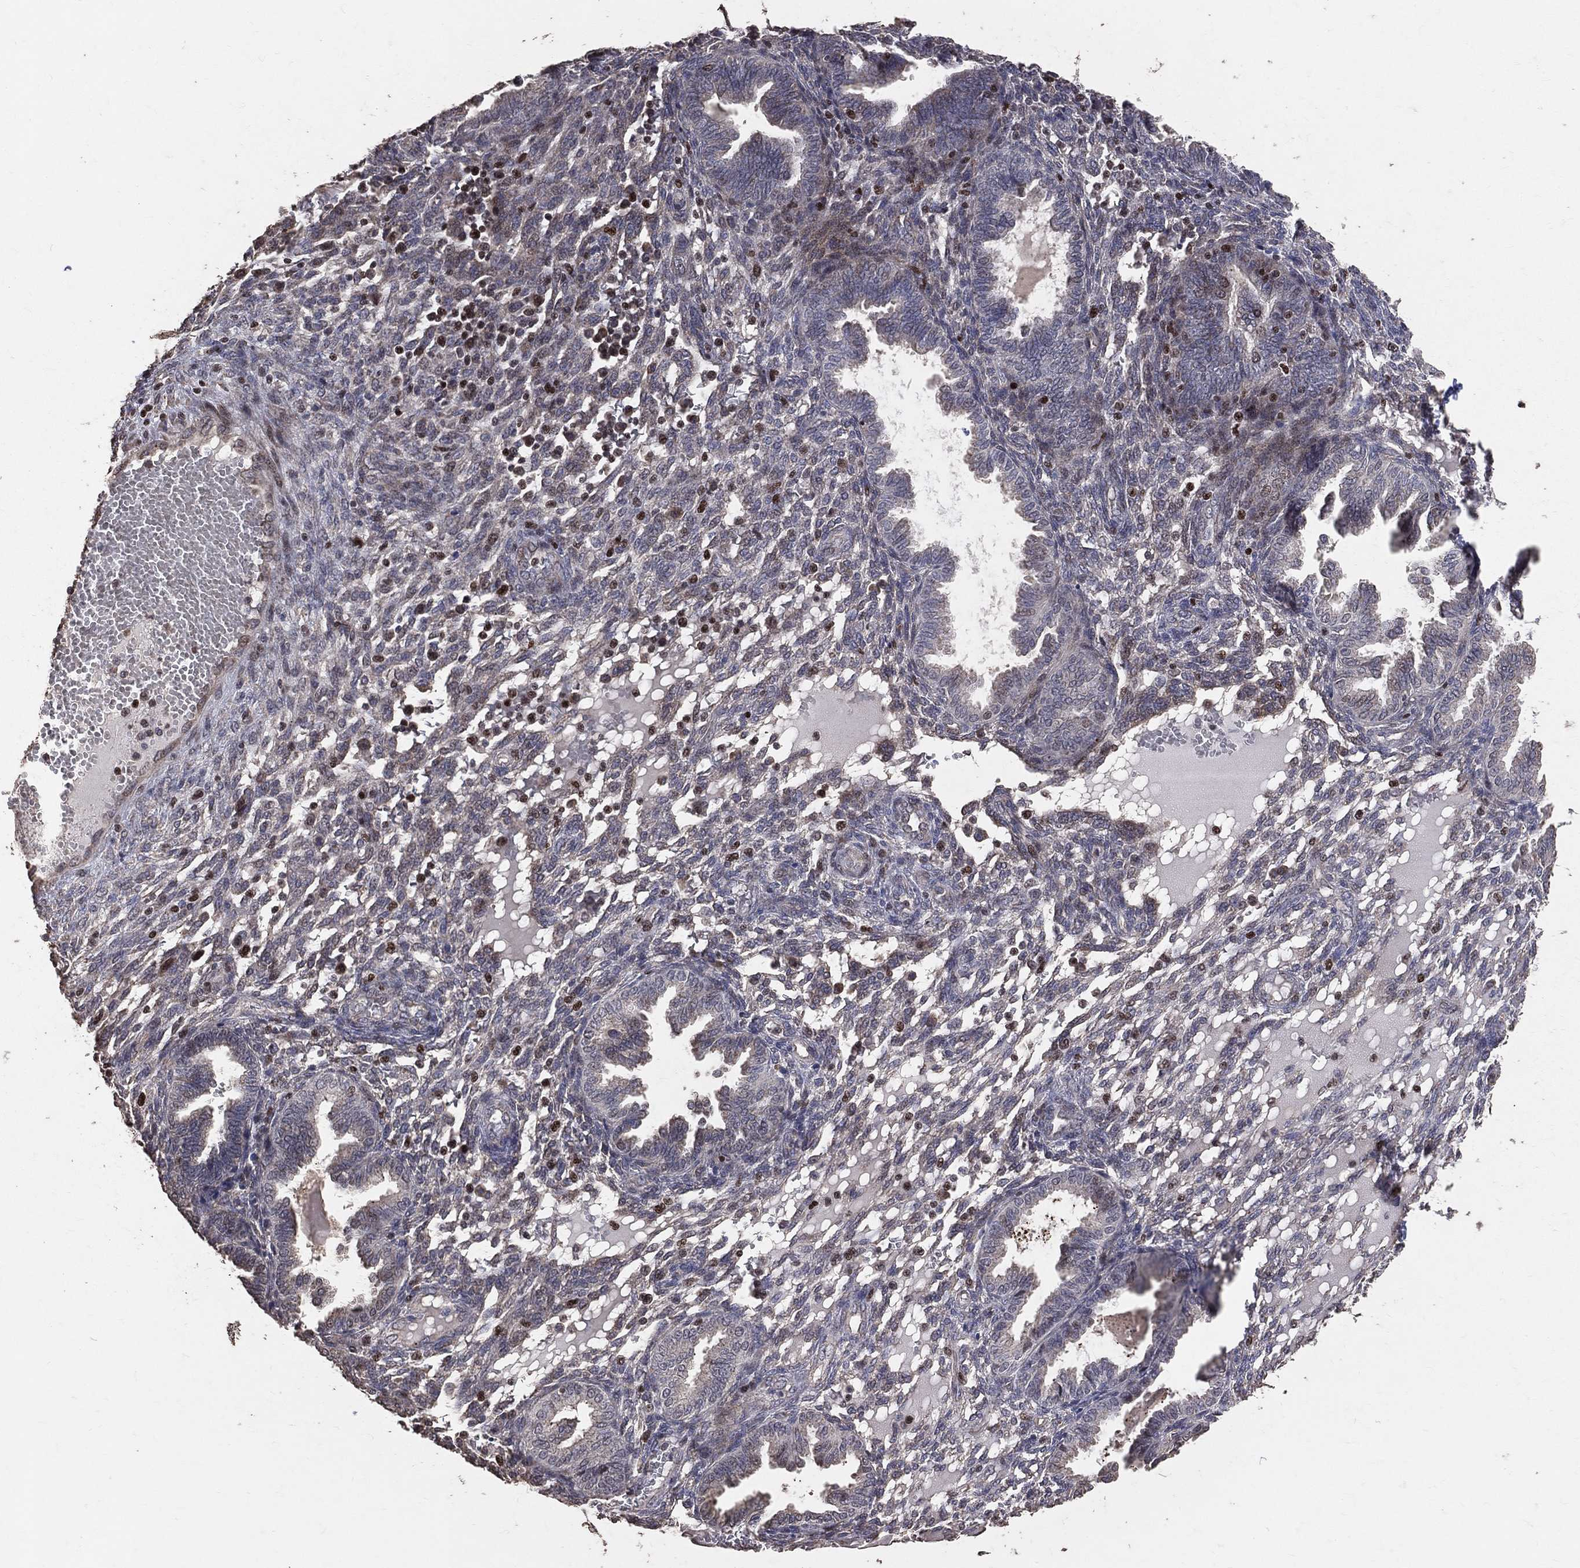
{"staining": {"intensity": "negative", "quantity": "none", "location": "none"}, "tissue": "endometrium", "cell_type": "Cells in endometrial stroma", "image_type": "normal", "snomed": [{"axis": "morphology", "description": "Normal tissue, NOS"}, {"axis": "topography", "description": "Endometrium"}], "caption": "An immunohistochemistry (IHC) histopathology image of benign endometrium is shown. There is no staining in cells in endometrial stroma of endometrium.", "gene": "LY6K", "patient": {"sex": "female", "age": 42}}